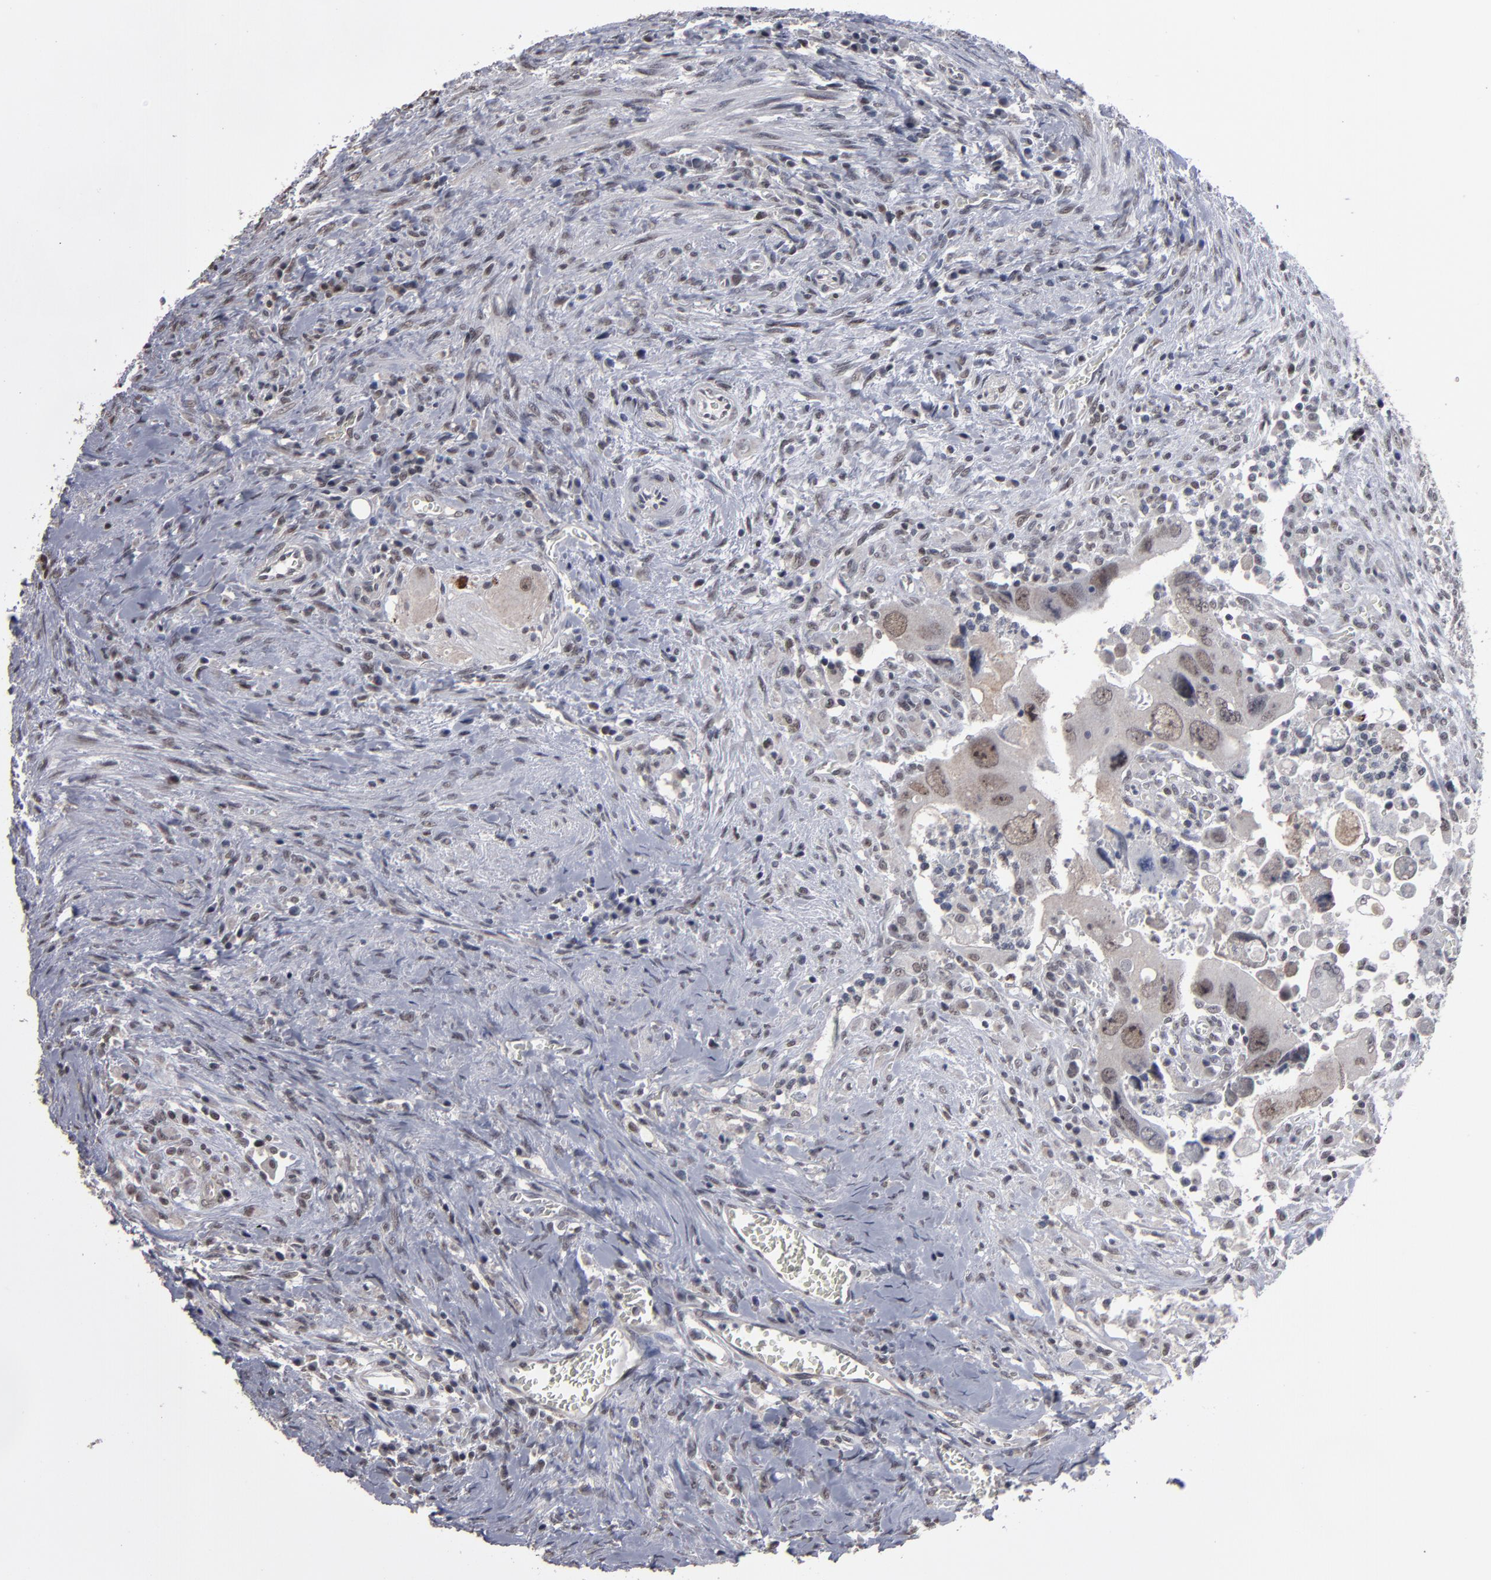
{"staining": {"intensity": "weak", "quantity": "25%-75%", "location": "nuclear"}, "tissue": "colorectal cancer", "cell_type": "Tumor cells", "image_type": "cancer", "snomed": [{"axis": "morphology", "description": "Adenocarcinoma, NOS"}, {"axis": "topography", "description": "Rectum"}], "caption": "Immunohistochemical staining of human colorectal cancer demonstrates low levels of weak nuclear staining in about 25%-75% of tumor cells.", "gene": "SSRP1", "patient": {"sex": "male", "age": 70}}